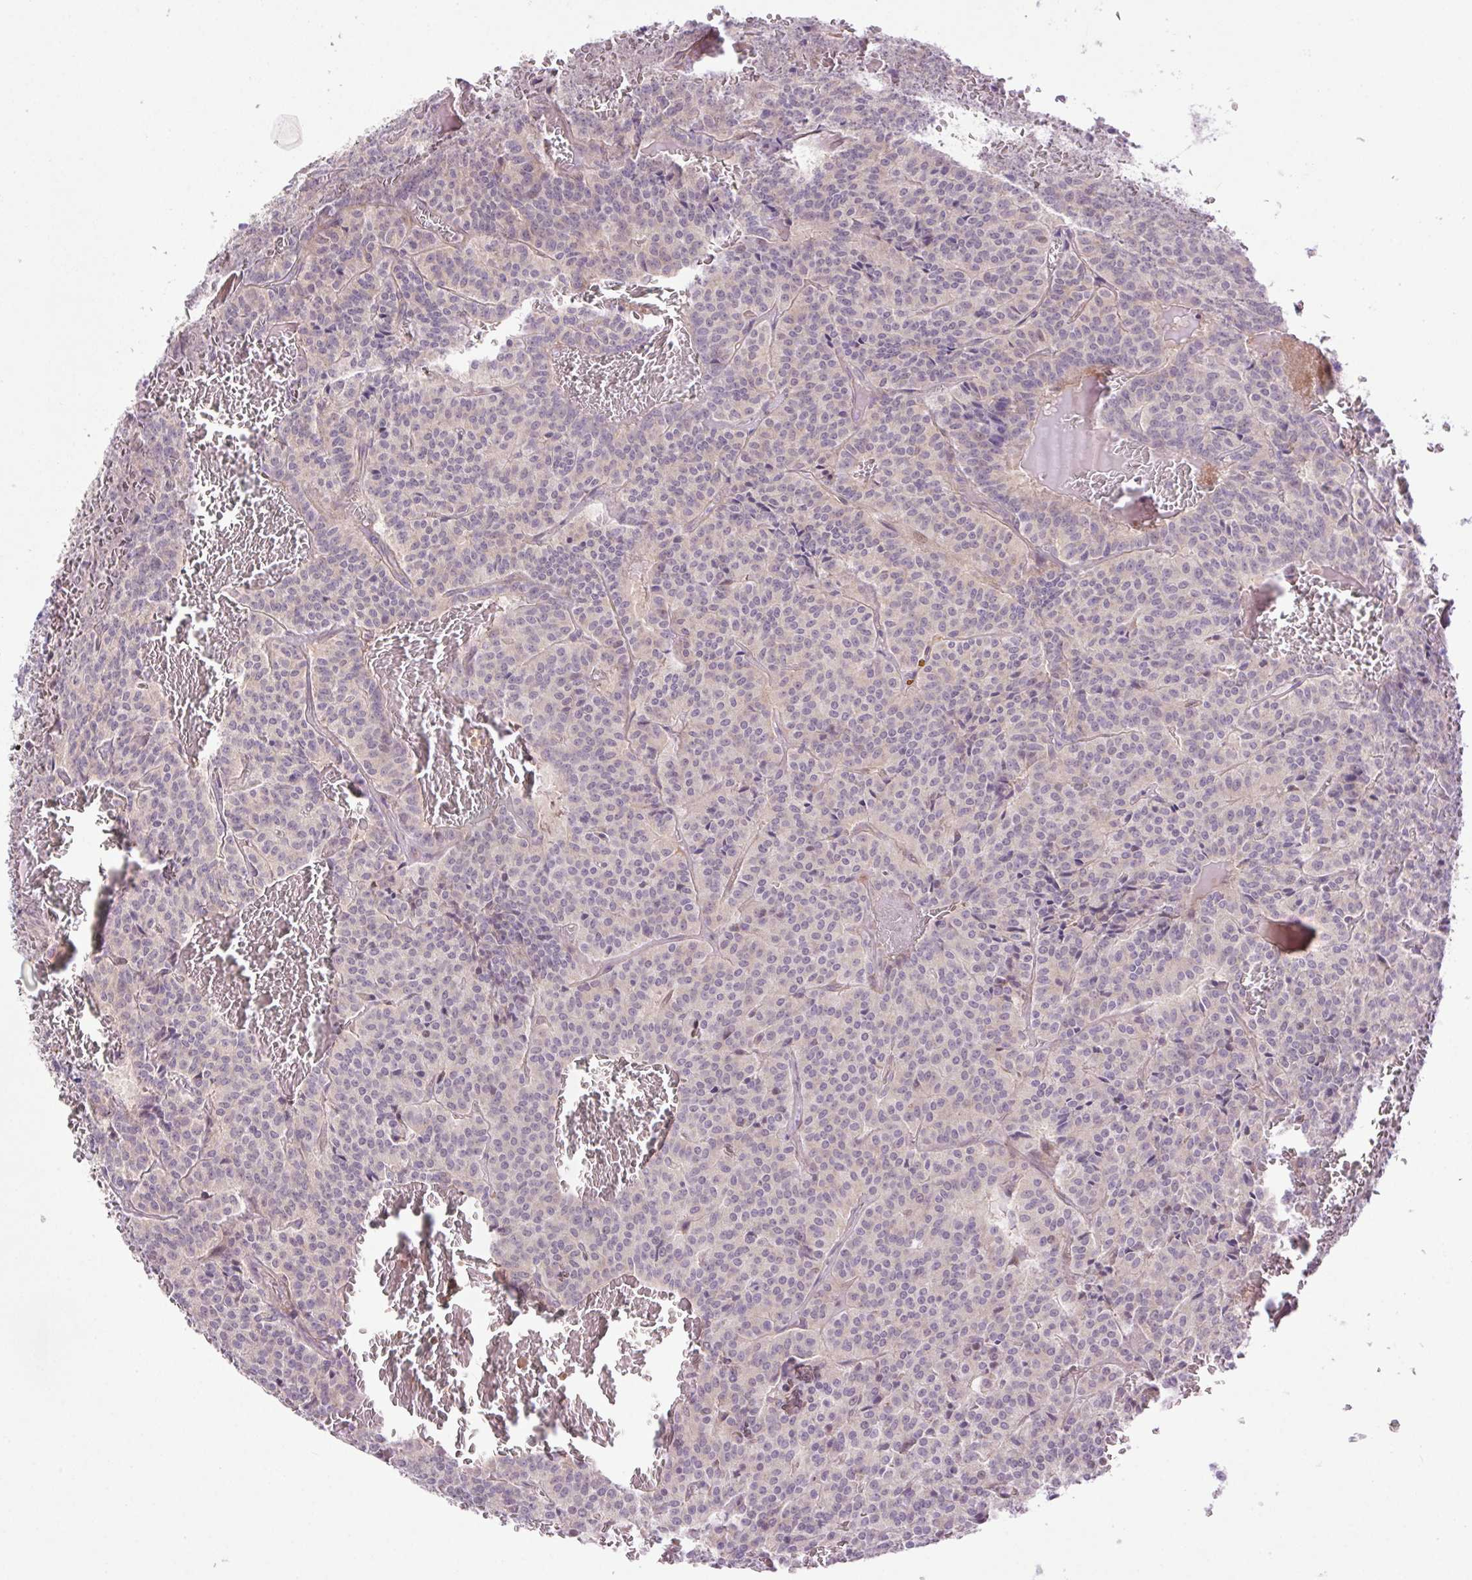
{"staining": {"intensity": "negative", "quantity": "none", "location": "none"}, "tissue": "carcinoid", "cell_type": "Tumor cells", "image_type": "cancer", "snomed": [{"axis": "morphology", "description": "Carcinoid, malignant, NOS"}, {"axis": "topography", "description": "Lung"}], "caption": "Carcinoid stained for a protein using immunohistochemistry exhibits no positivity tumor cells.", "gene": "LRRTM1", "patient": {"sex": "male", "age": 70}}